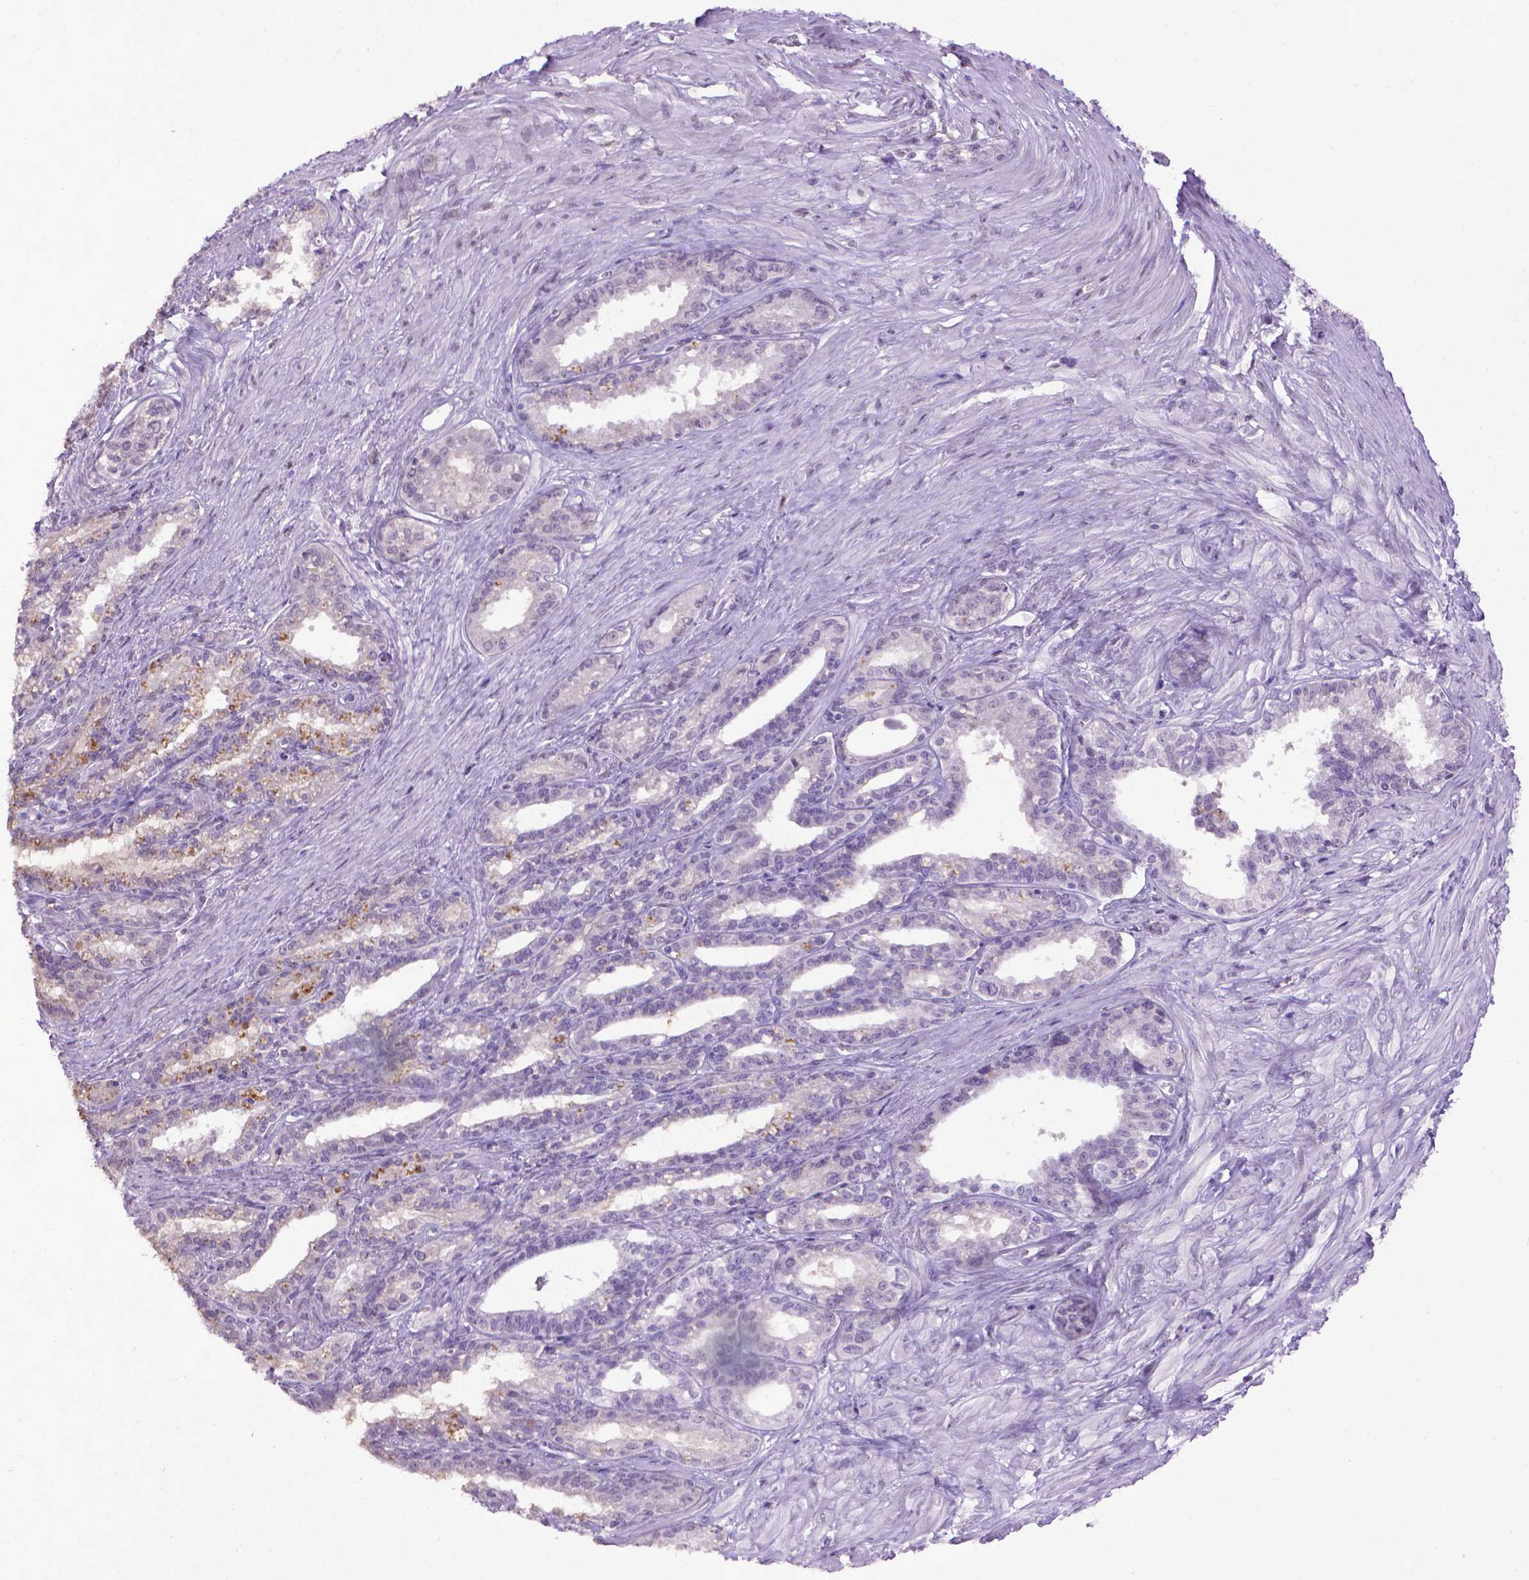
{"staining": {"intensity": "weak", "quantity": "<25%", "location": "cytoplasmic/membranous"}, "tissue": "seminal vesicle", "cell_type": "Glandular cells", "image_type": "normal", "snomed": [{"axis": "morphology", "description": "Normal tissue, NOS"}, {"axis": "morphology", "description": "Urothelial carcinoma, NOS"}, {"axis": "topography", "description": "Urinary bladder"}, {"axis": "topography", "description": "Seminal veicle"}], "caption": "High magnification brightfield microscopy of normal seminal vesicle stained with DAB (brown) and counterstained with hematoxylin (blue): glandular cells show no significant expression.", "gene": "KMO", "patient": {"sex": "male", "age": 76}}